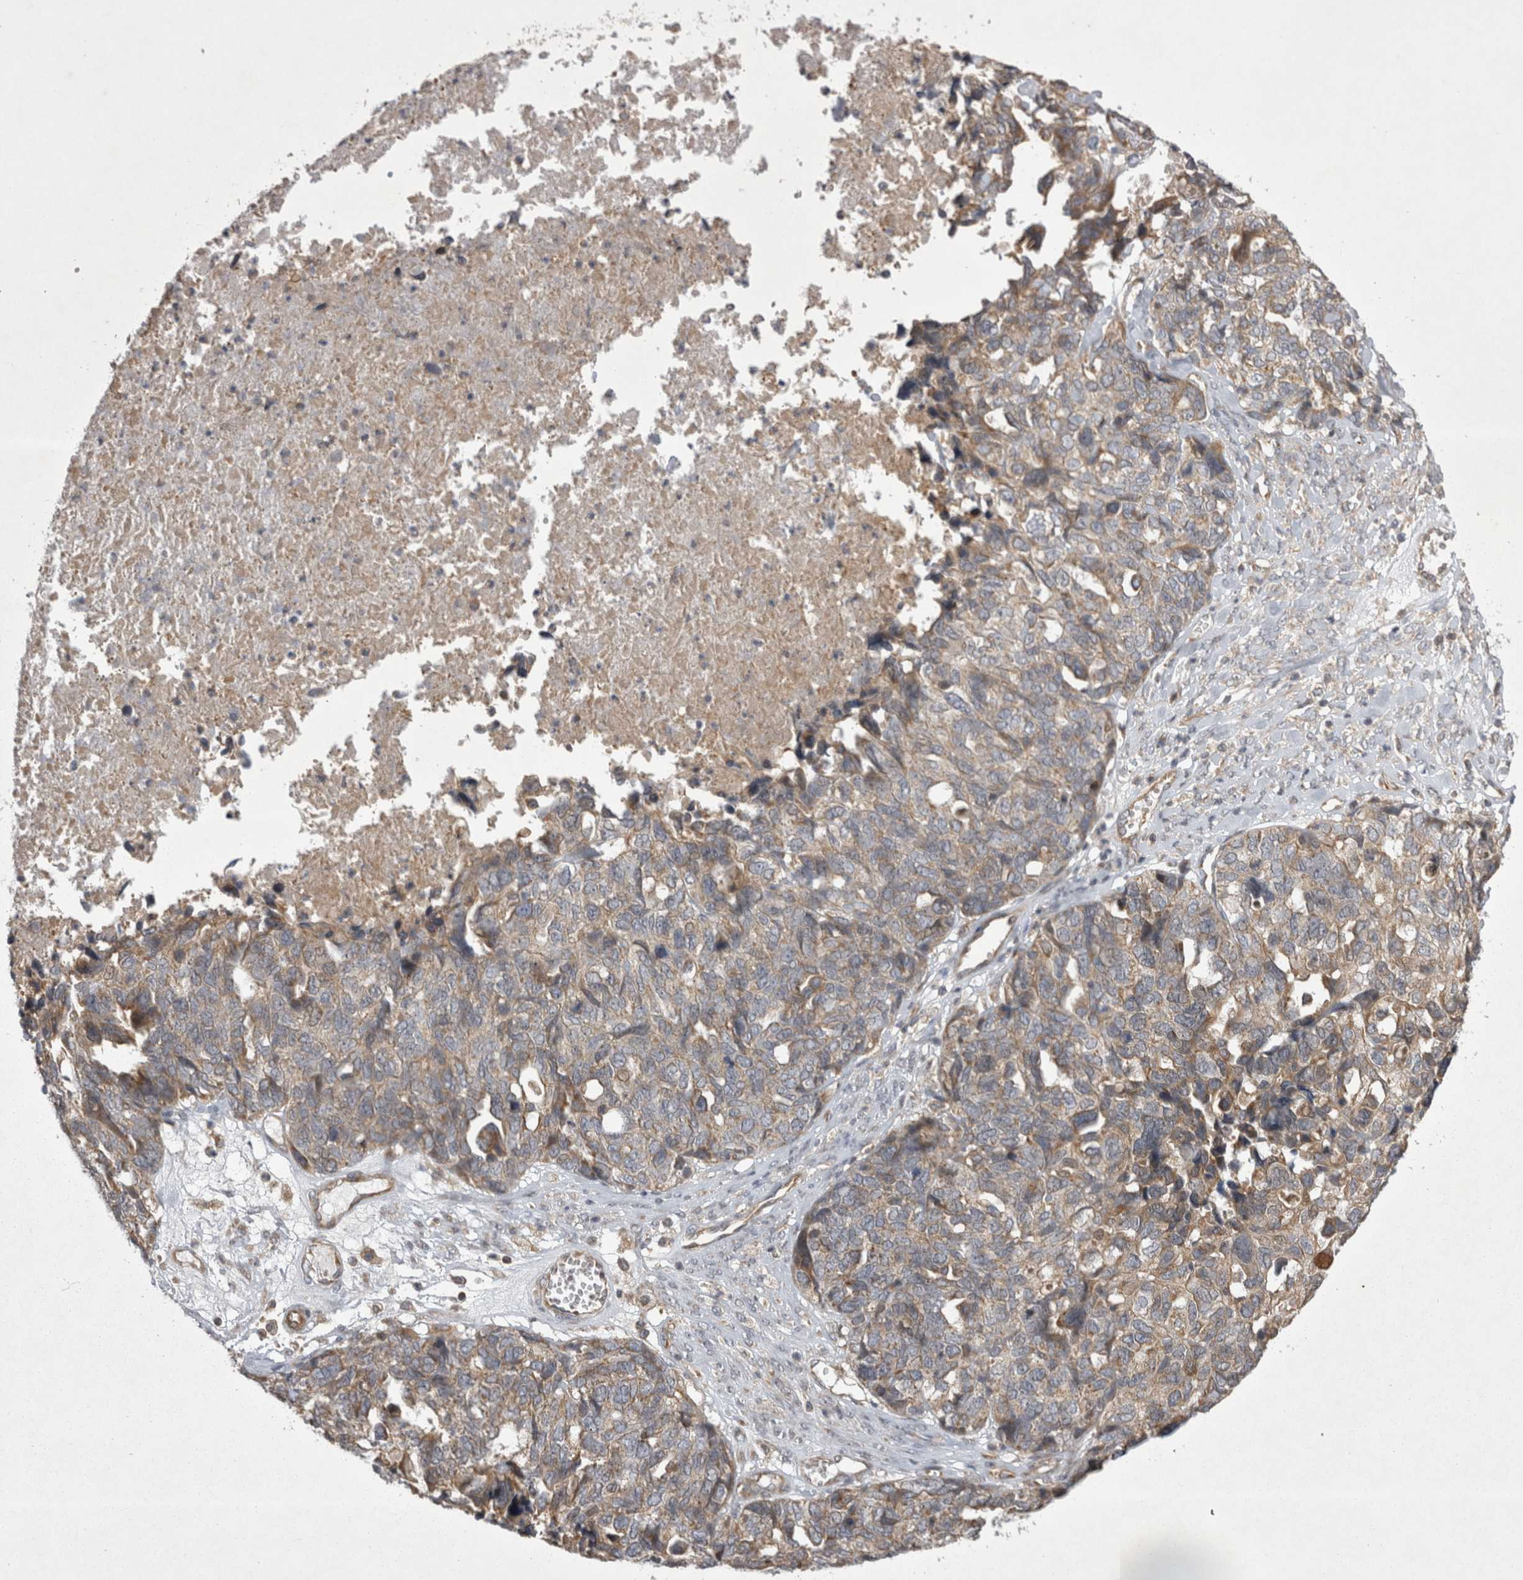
{"staining": {"intensity": "weak", "quantity": "25%-75%", "location": "cytoplasmic/membranous"}, "tissue": "ovarian cancer", "cell_type": "Tumor cells", "image_type": "cancer", "snomed": [{"axis": "morphology", "description": "Cystadenocarcinoma, serous, NOS"}, {"axis": "topography", "description": "Ovary"}], "caption": "Human ovarian serous cystadenocarcinoma stained for a protein (brown) reveals weak cytoplasmic/membranous positive expression in about 25%-75% of tumor cells.", "gene": "TSPOAP1", "patient": {"sex": "female", "age": 79}}